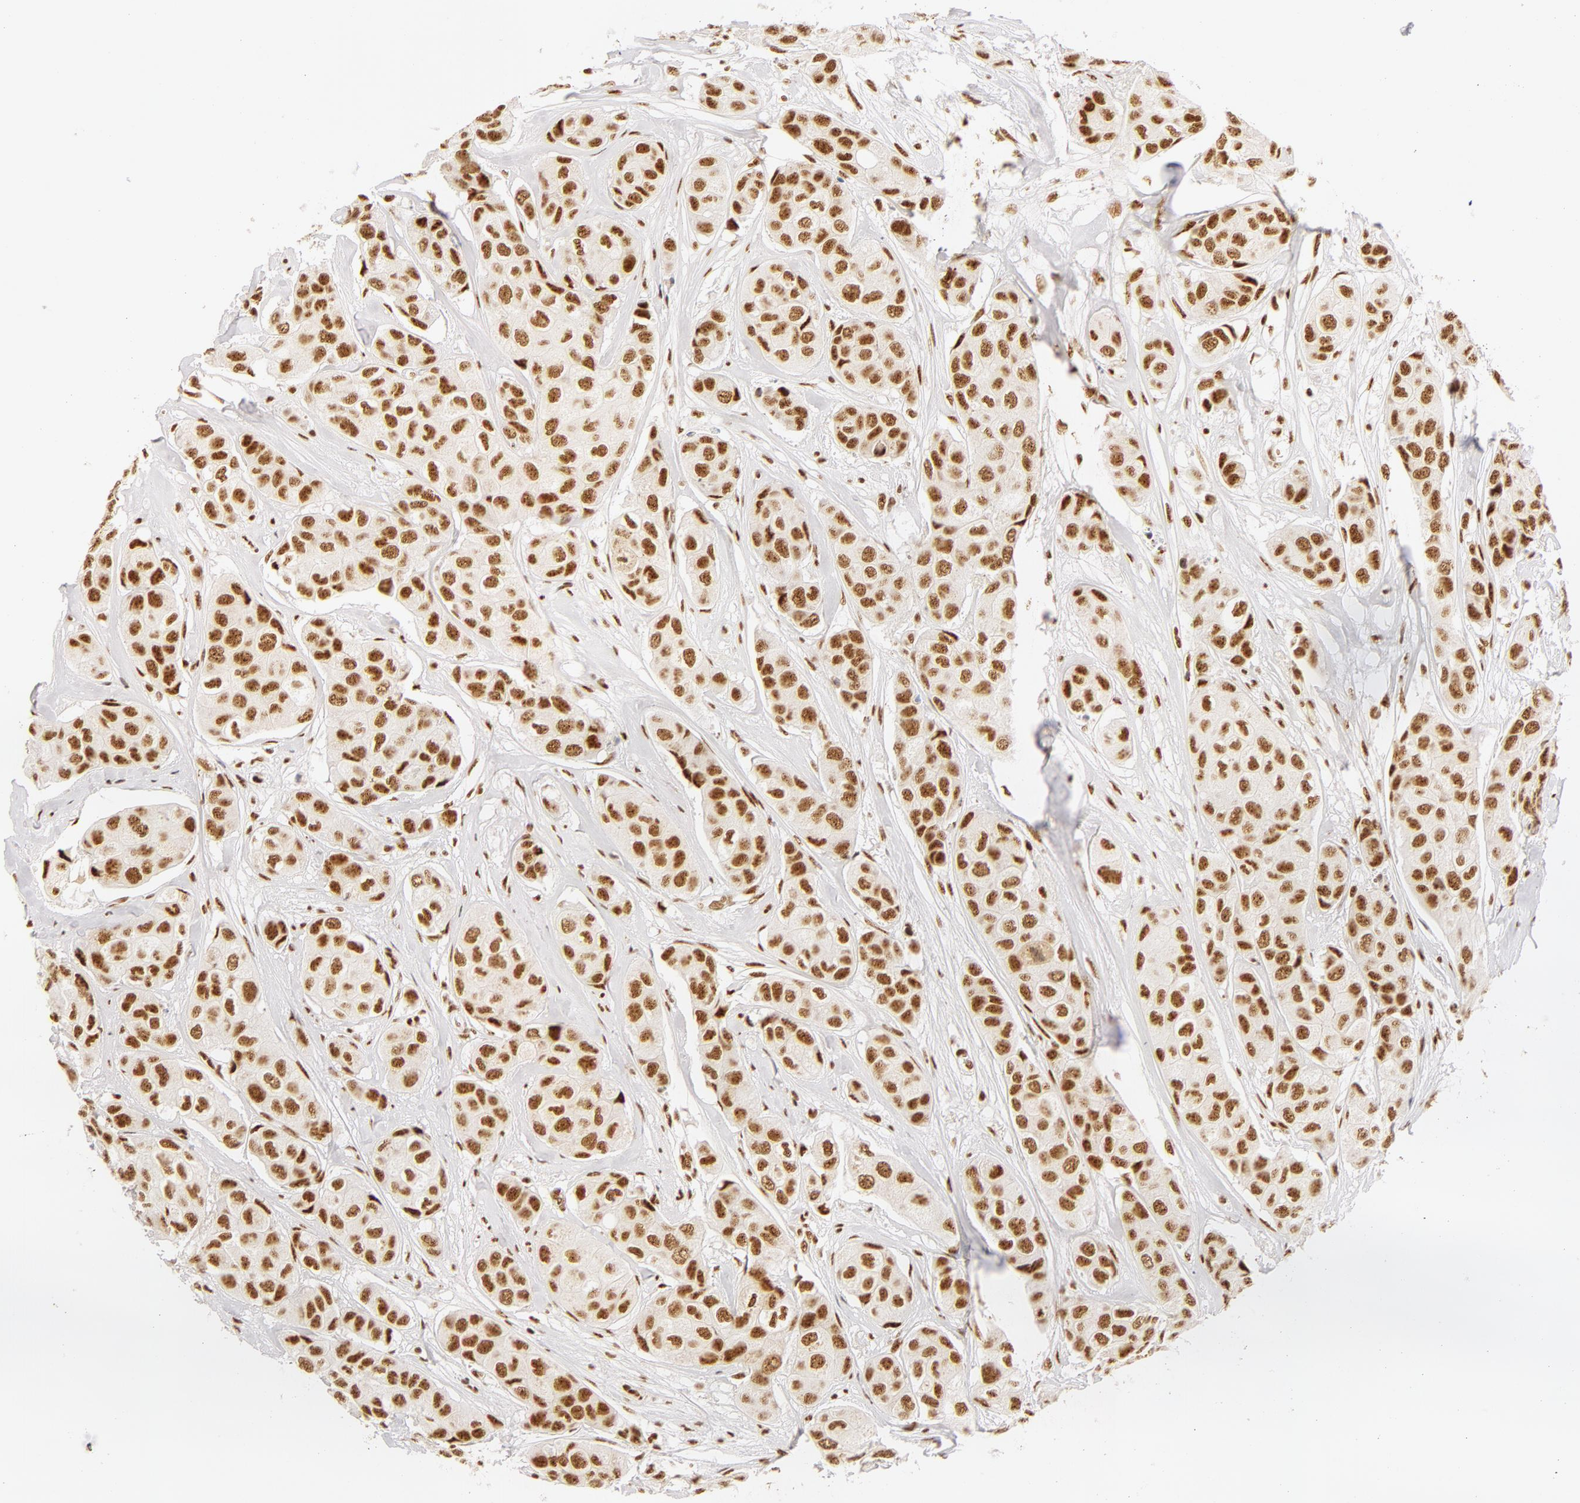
{"staining": {"intensity": "moderate", "quantity": ">75%", "location": "nuclear"}, "tissue": "breast cancer", "cell_type": "Tumor cells", "image_type": "cancer", "snomed": [{"axis": "morphology", "description": "Duct carcinoma"}, {"axis": "topography", "description": "Breast"}], "caption": "This photomicrograph reveals breast cancer (infiltrating ductal carcinoma) stained with immunohistochemistry to label a protein in brown. The nuclear of tumor cells show moderate positivity for the protein. Nuclei are counter-stained blue.", "gene": "RBM39", "patient": {"sex": "female", "age": 68}}